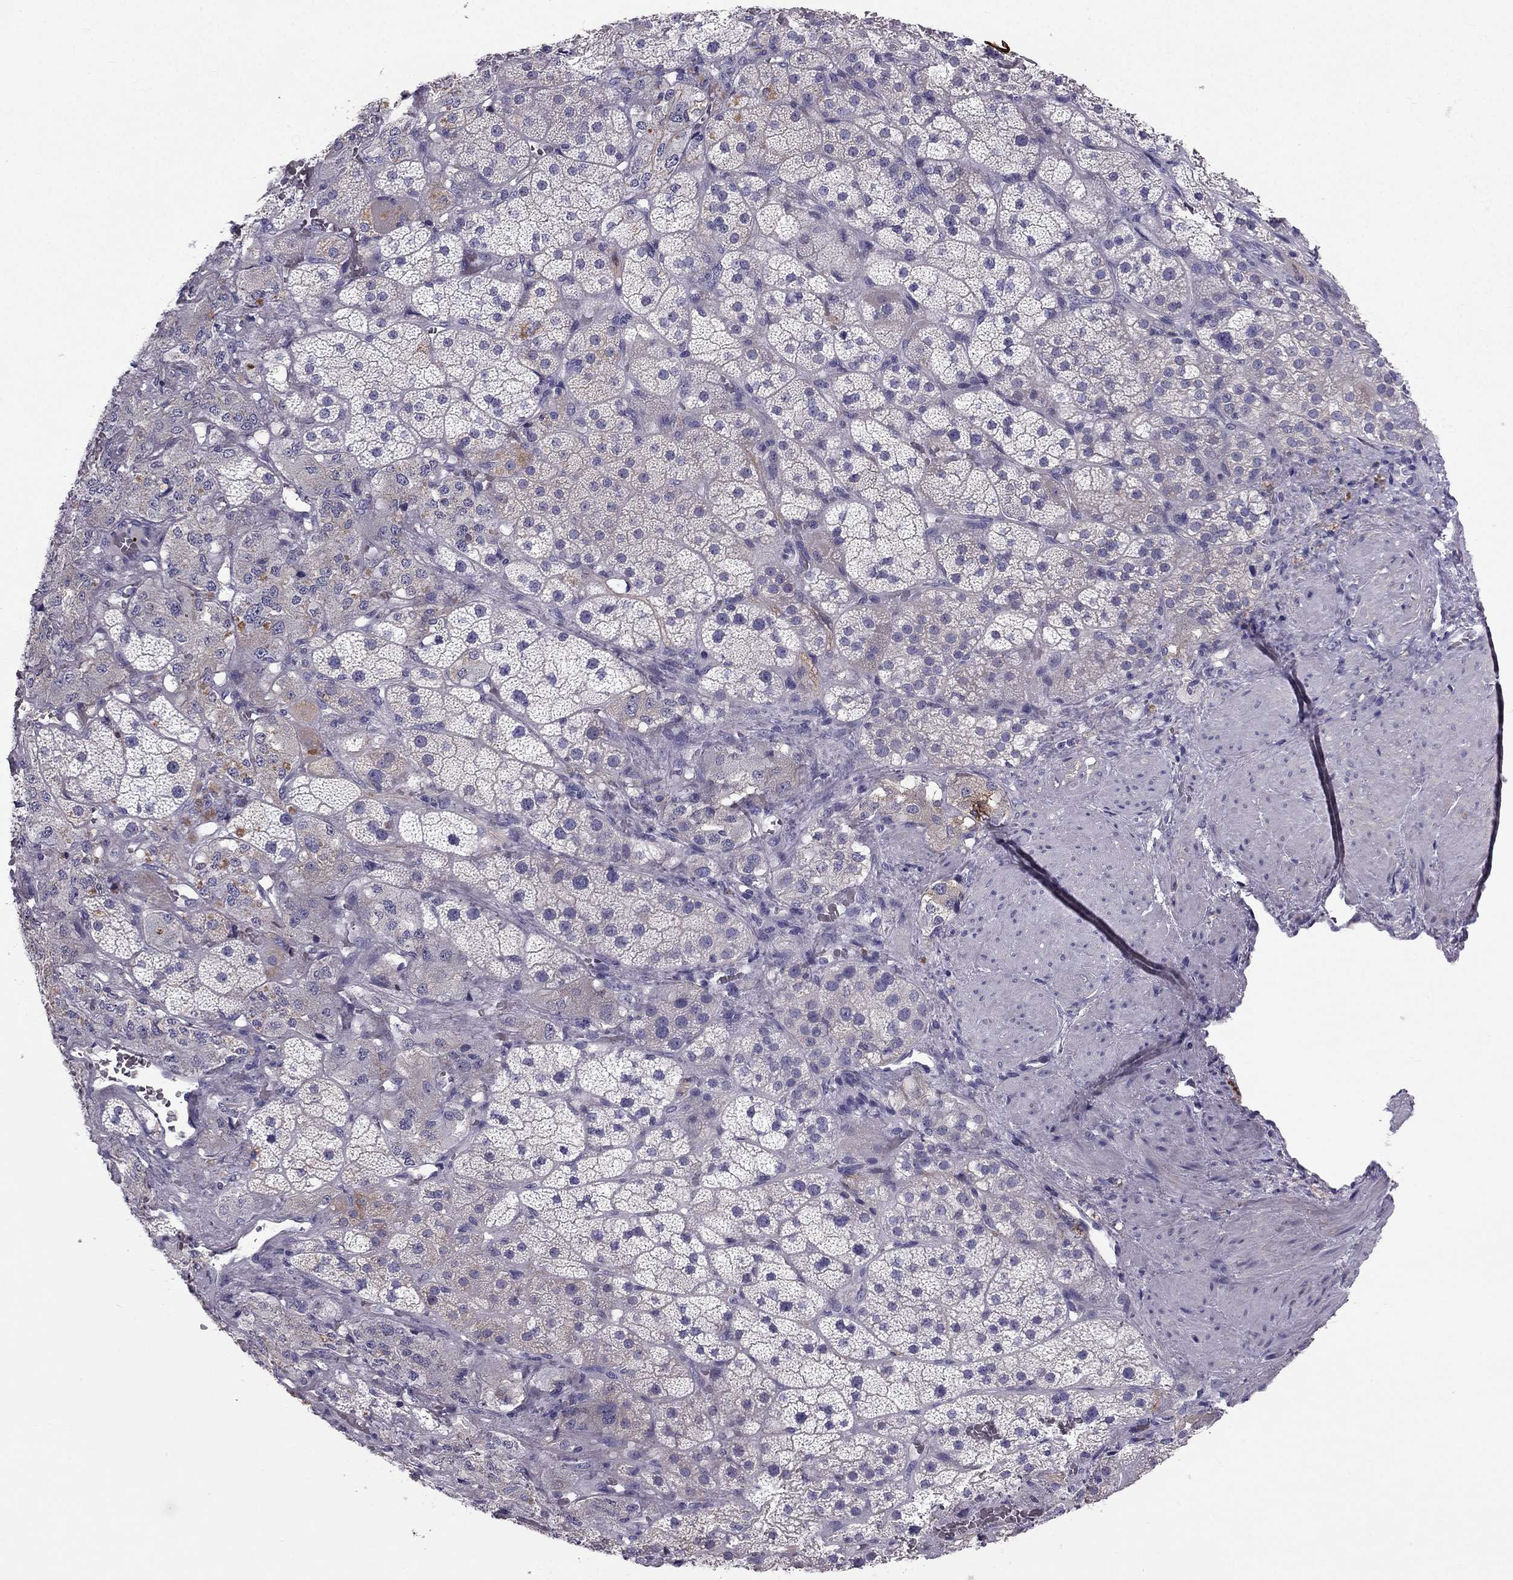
{"staining": {"intensity": "weak", "quantity": "<25%", "location": "cytoplasmic/membranous"}, "tissue": "adrenal gland", "cell_type": "Glandular cells", "image_type": "normal", "snomed": [{"axis": "morphology", "description": "Normal tissue, NOS"}, {"axis": "topography", "description": "Adrenal gland"}], "caption": "Glandular cells show no significant protein staining in benign adrenal gland. The staining is performed using DAB brown chromogen with nuclei counter-stained in using hematoxylin.", "gene": "SYT5", "patient": {"sex": "male", "age": 57}}